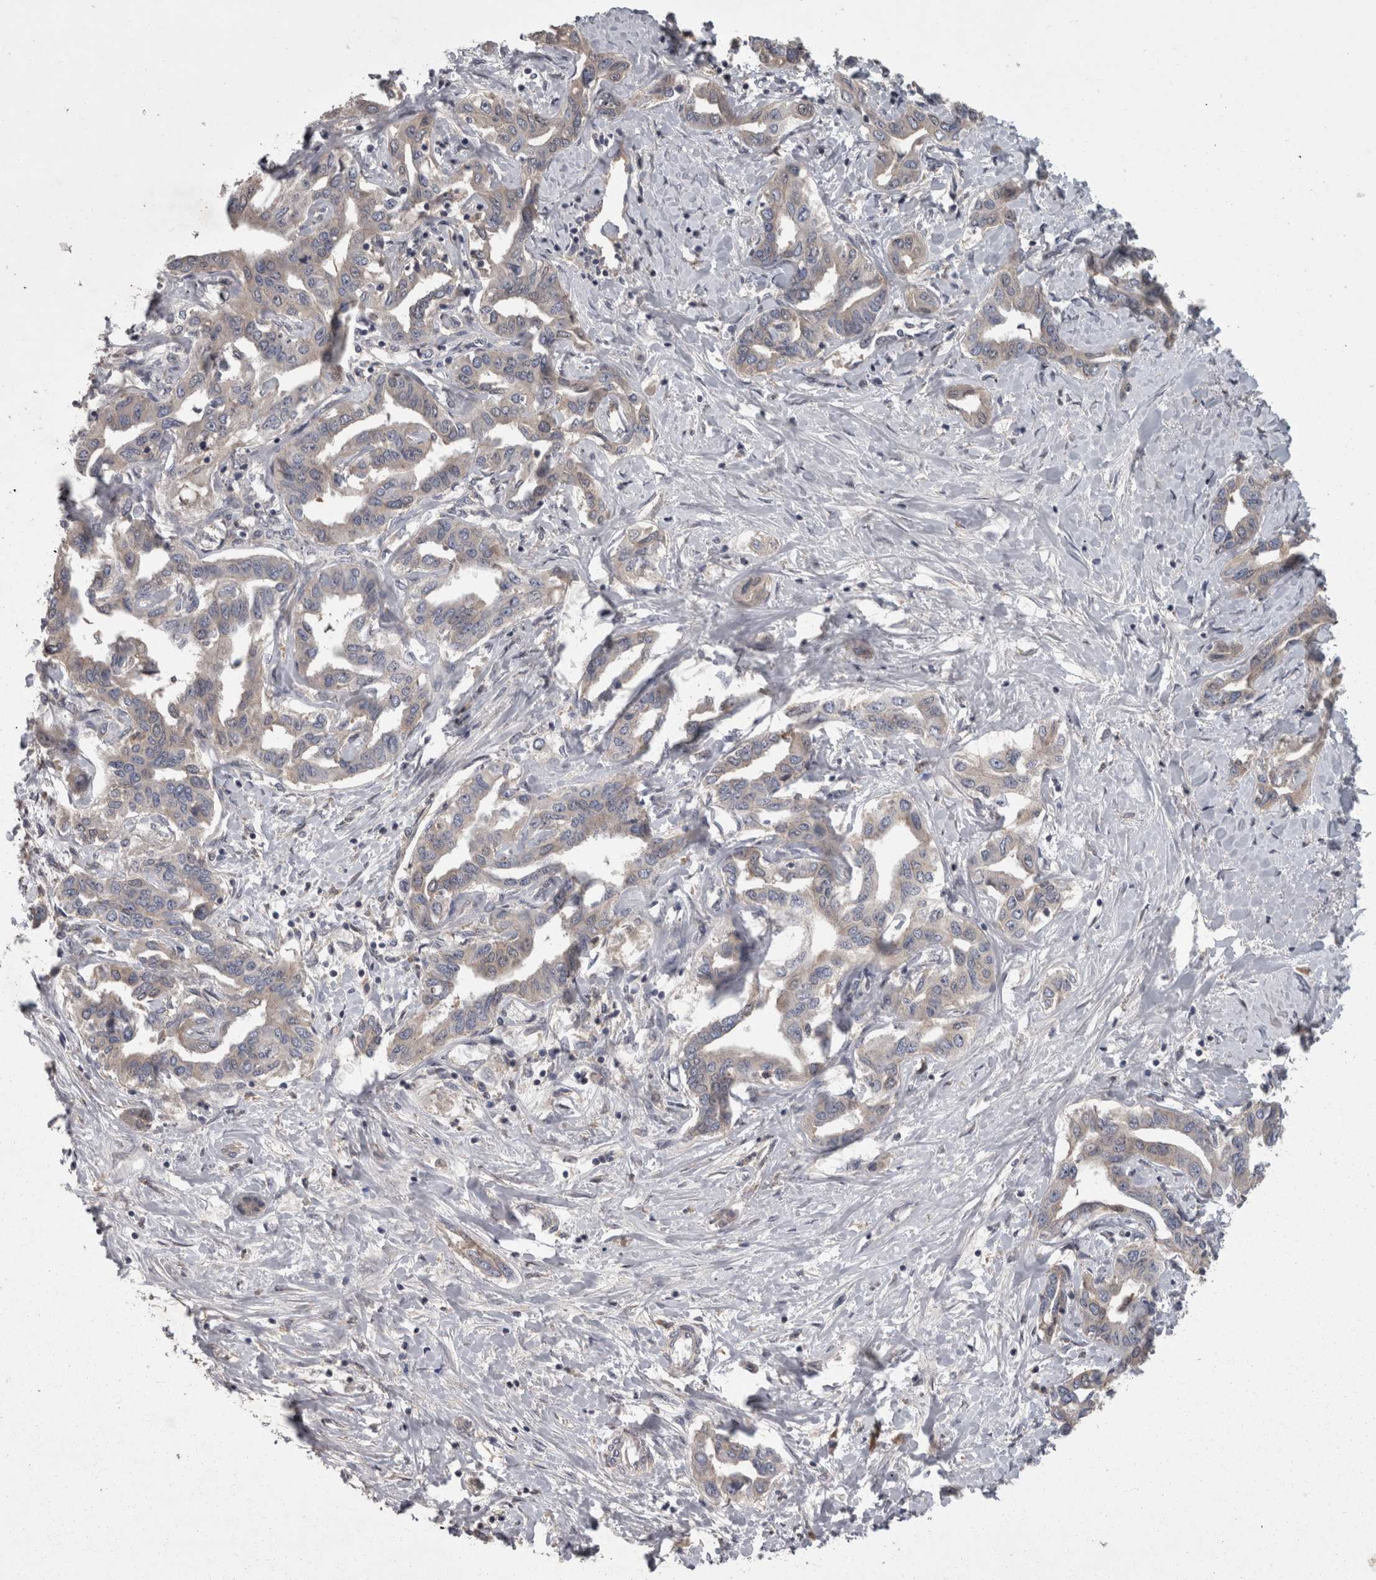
{"staining": {"intensity": "negative", "quantity": "none", "location": "none"}, "tissue": "liver cancer", "cell_type": "Tumor cells", "image_type": "cancer", "snomed": [{"axis": "morphology", "description": "Cholangiocarcinoma"}, {"axis": "topography", "description": "Liver"}], "caption": "Immunohistochemistry (IHC) image of neoplastic tissue: human liver cholangiocarcinoma stained with DAB (3,3'-diaminobenzidine) exhibits no significant protein staining in tumor cells.", "gene": "PCM1", "patient": {"sex": "male", "age": 59}}